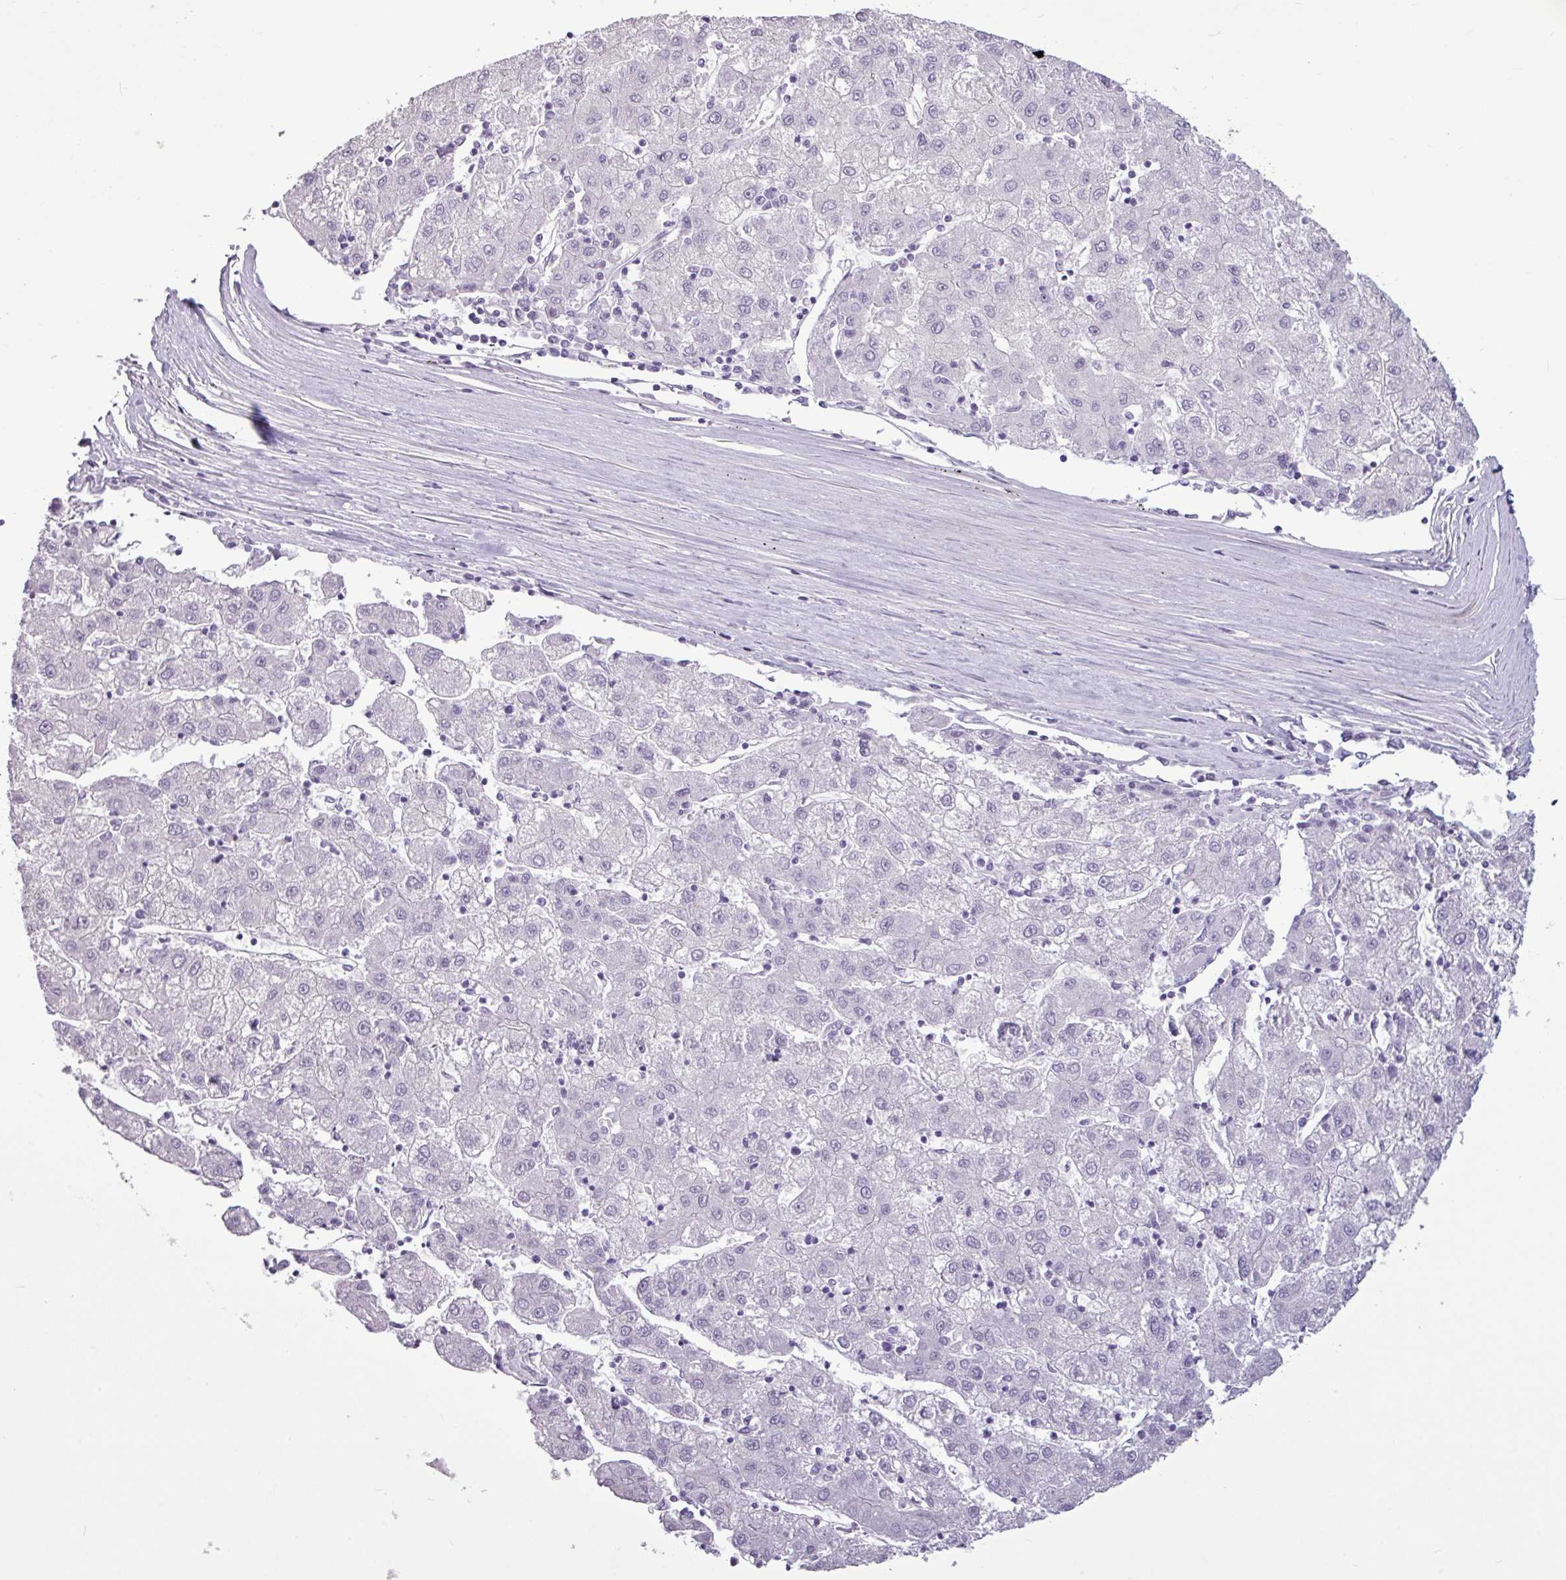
{"staining": {"intensity": "negative", "quantity": "none", "location": "none"}, "tissue": "liver cancer", "cell_type": "Tumor cells", "image_type": "cancer", "snomed": [{"axis": "morphology", "description": "Carcinoma, Hepatocellular, NOS"}, {"axis": "topography", "description": "Liver"}], "caption": "IHC of liver cancer demonstrates no expression in tumor cells. The staining was performed using DAB (3,3'-diaminobenzidine) to visualize the protein expression in brown, while the nuclei were stained in blue with hematoxylin (Magnification: 20x).", "gene": "AMY2A", "patient": {"sex": "male", "age": 72}}